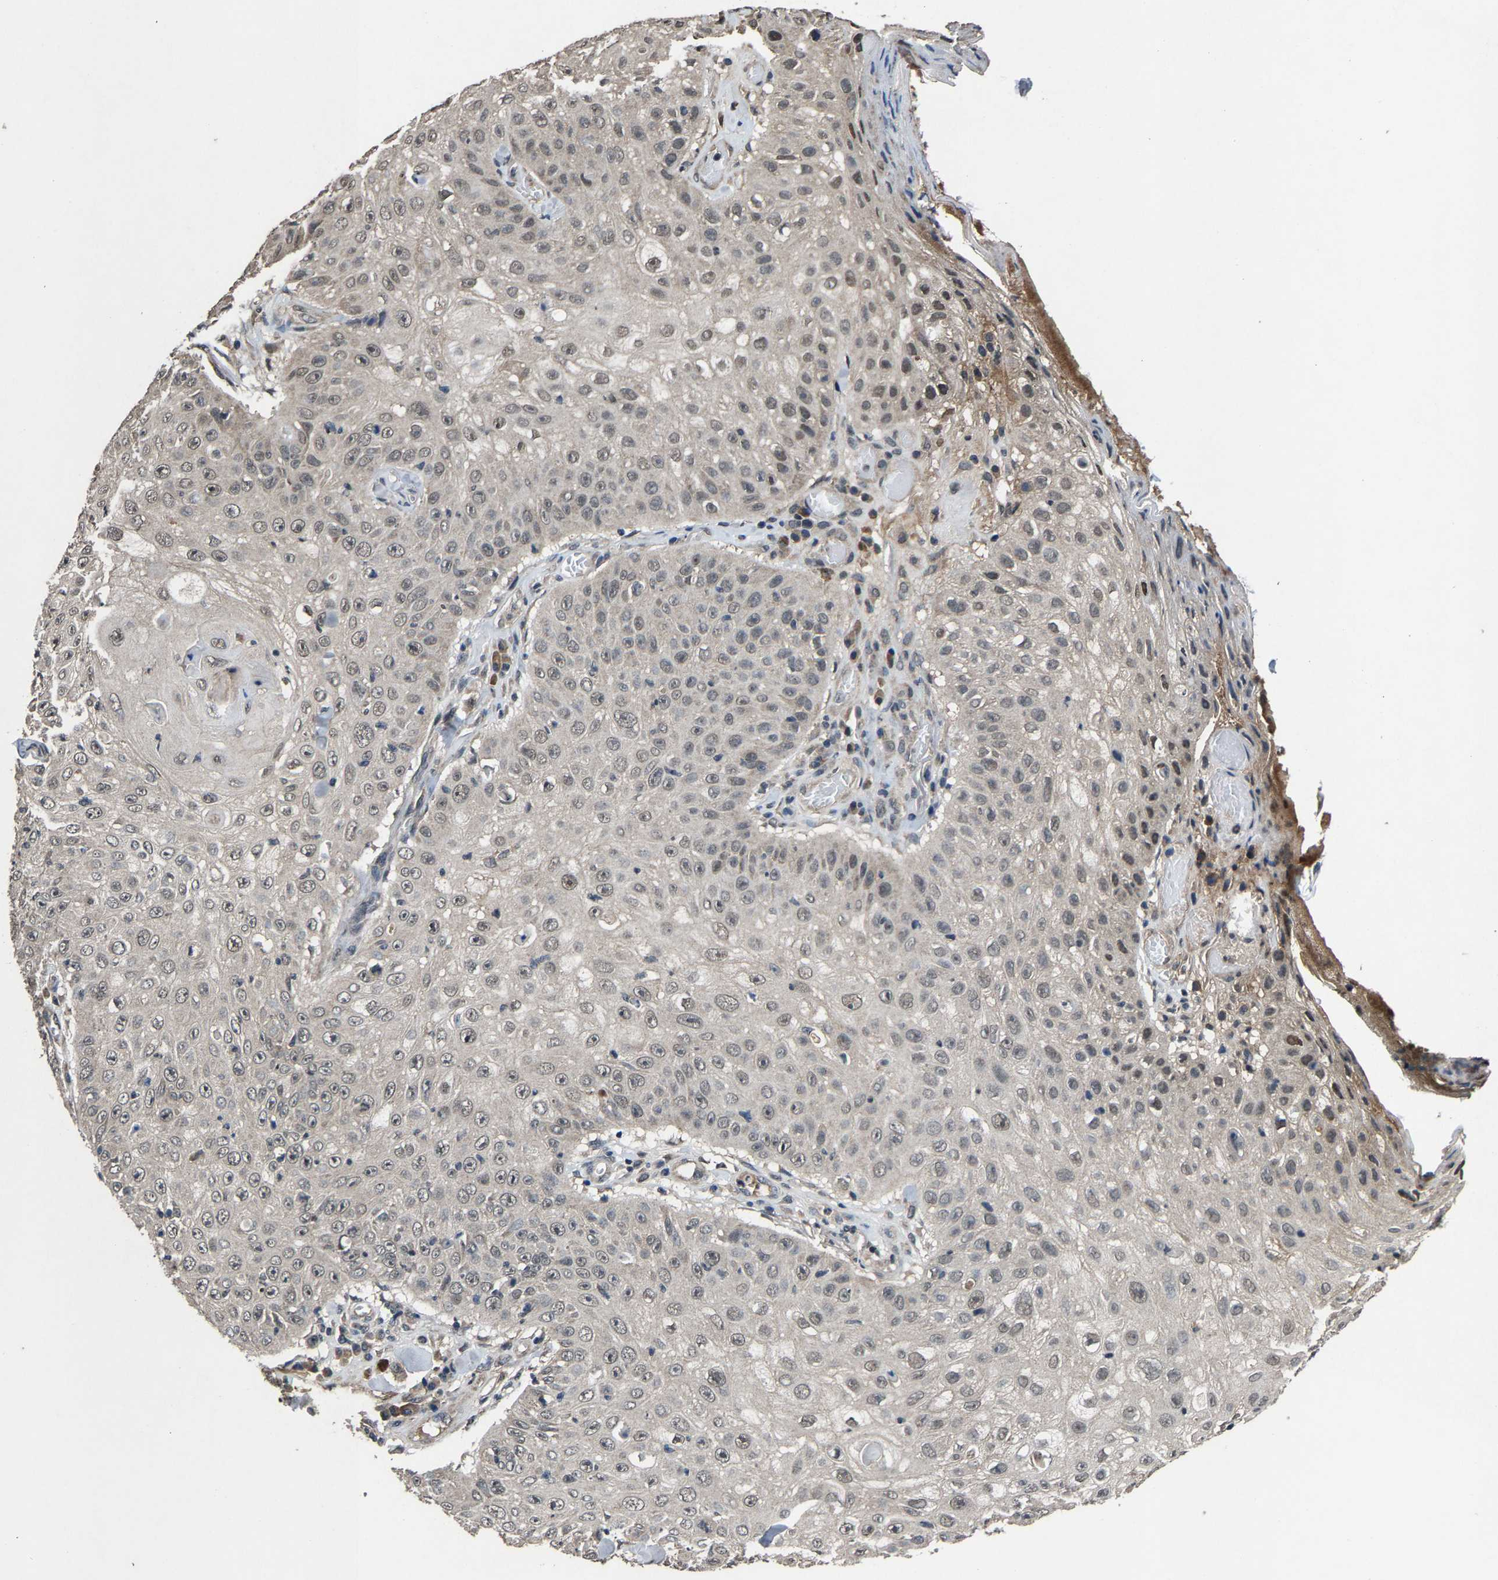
{"staining": {"intensity": "weak", "quantity": "25%-75%", "location": "nuclear"}, "tissue": "skin cancer", "cell_type": "Tumor cells", "image_type": "cancer", "snomed": [{"axis": "morphology", "description": "Squamous cell carcinoma, NOS"}, {"axis": "topography", "description": "Skin"}], "caption": "Protein expression analysis of skin cancer exhibits weak nuclear positivity in approximately 25%-75% of tumor cells. (Brightfield microscopy of DAB IHC at high magnification).", "gene": "HUWE1", "patient": {"sex": "male", "age": 86}}